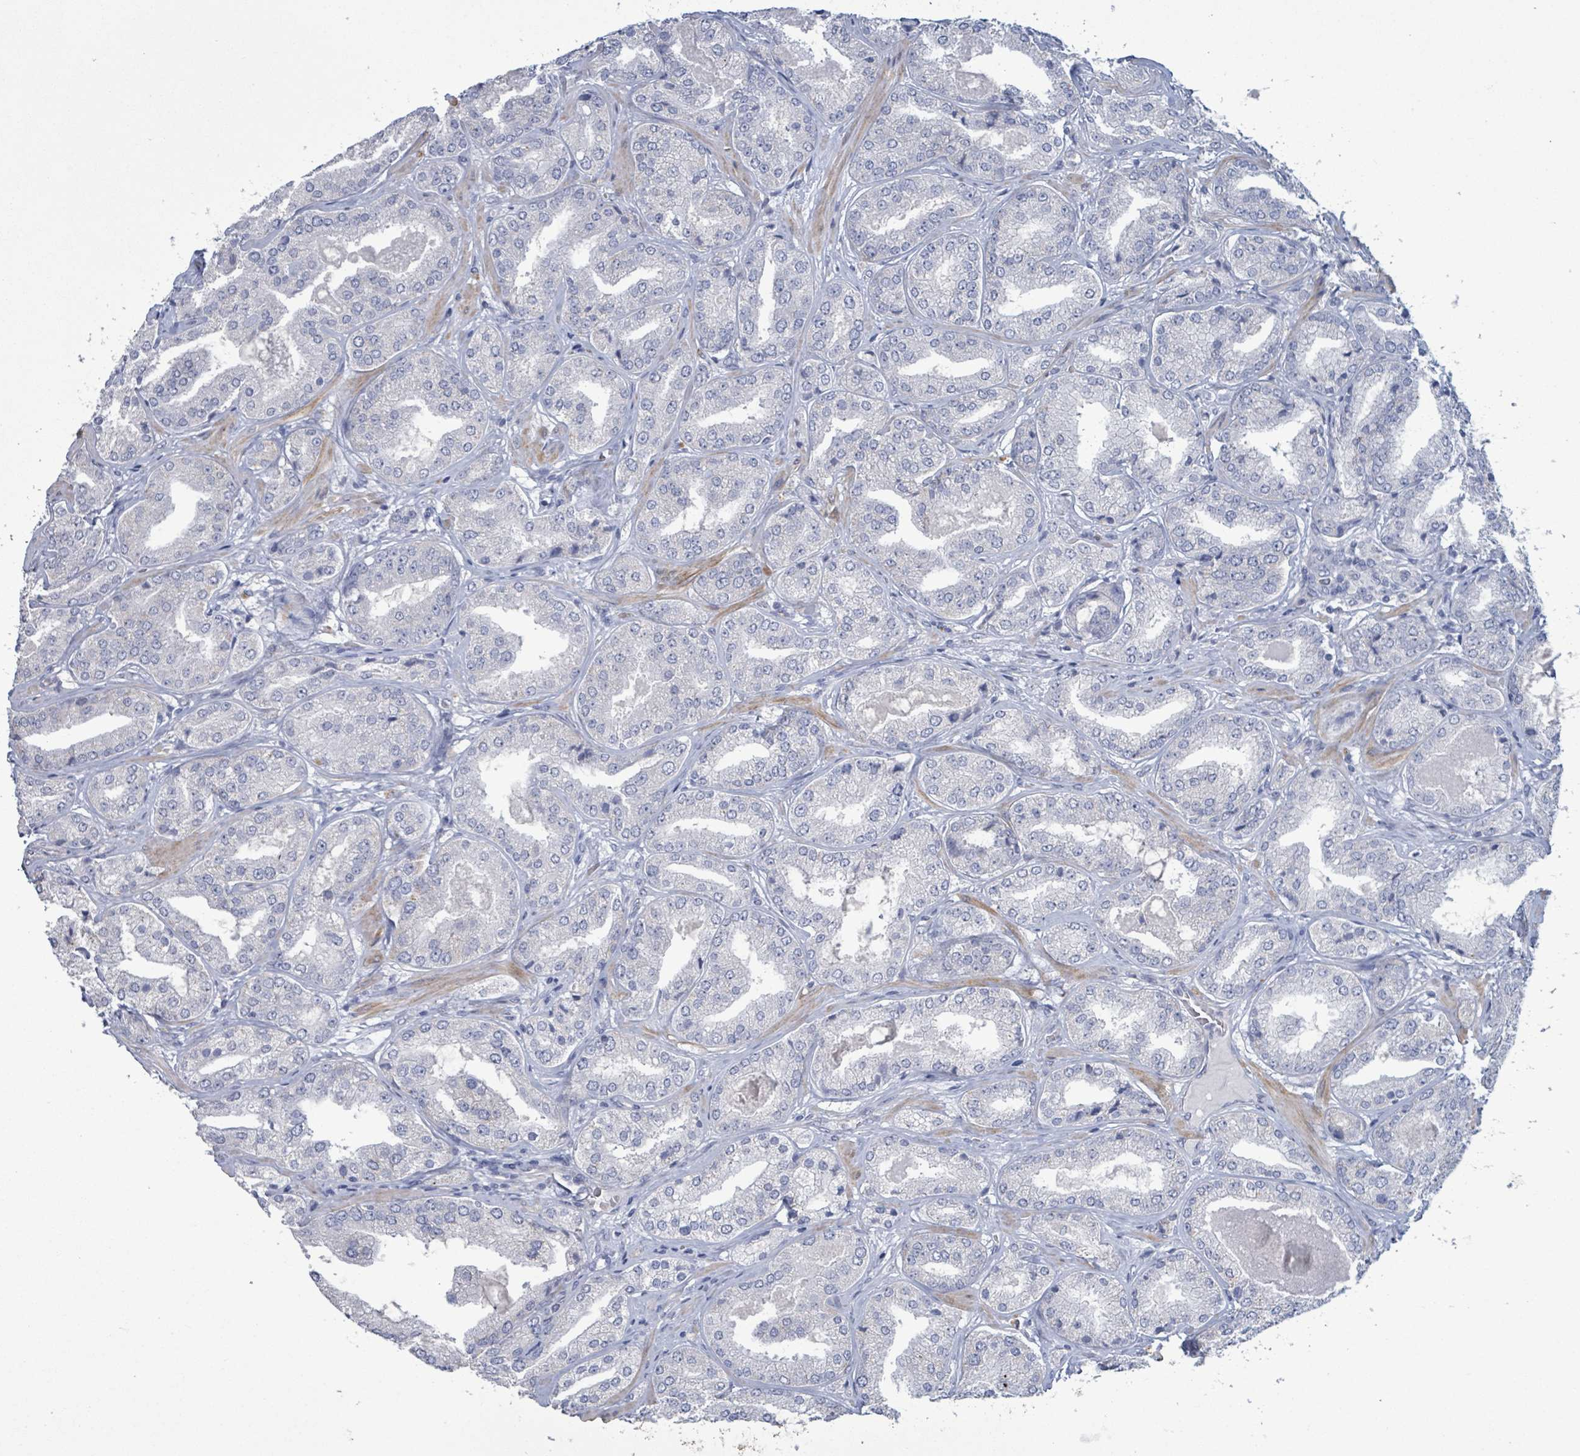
{"staining": {"intensity": "negative", "quantity": "none", "location": "none"}, "tissue": "prostate cancer", "cell_type": "Tumor cells", "image_type": "cancer", "snomed": [{"axis": "morphology", "description": "Adenocarcinoma, High grade"}, {"axis": "topography", "description": "Prostate"}], "caption": "Image shows no significant protein staining in tumor cells of prostate cancer (high-grade adenocarcinoma).", "gene": "PKLR", "patient": {"sex": "male", "age": 63}}